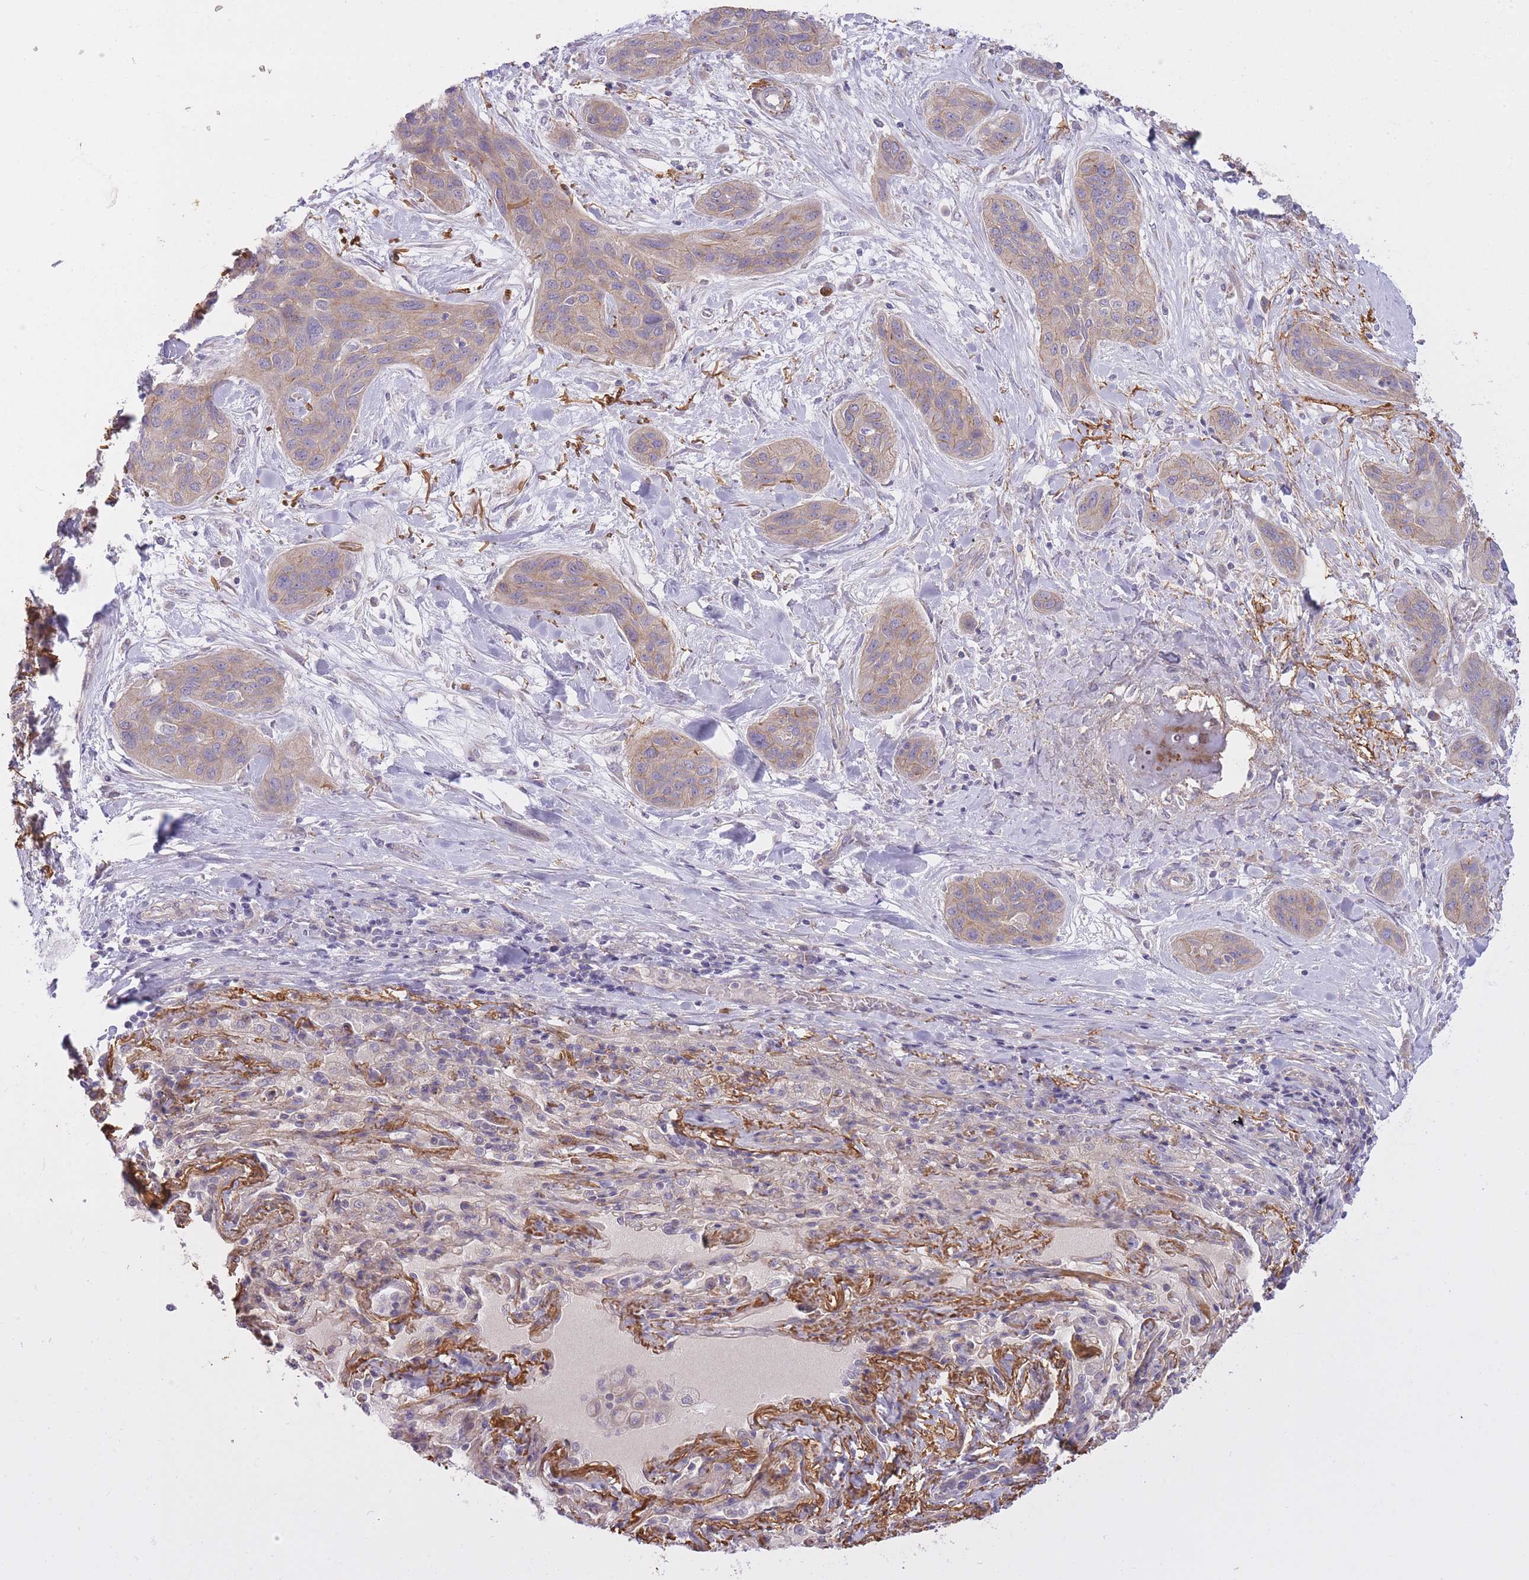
{"staining": {"intensity": "weak", "quantity": "25%-75%", "location": "cytoplasmic/membranous"}, "tissue": "lung cancer", "cell_type": "Tumor cells", "image_type": "cancer", "snomed": [{"axis": "morphology", "description": "Squamous cell carcinoma, NOS"}, {"axis": "topography", "description": "Lung"}], "caption": "Squamous cell carcinoma (lung) stained with a brown dye reveals weak cytoplasmic/membranous positive expression in about 25%-75% of tumor cells.", "gene": "REV1", "patient": {"sex": "female", "age": 70}}